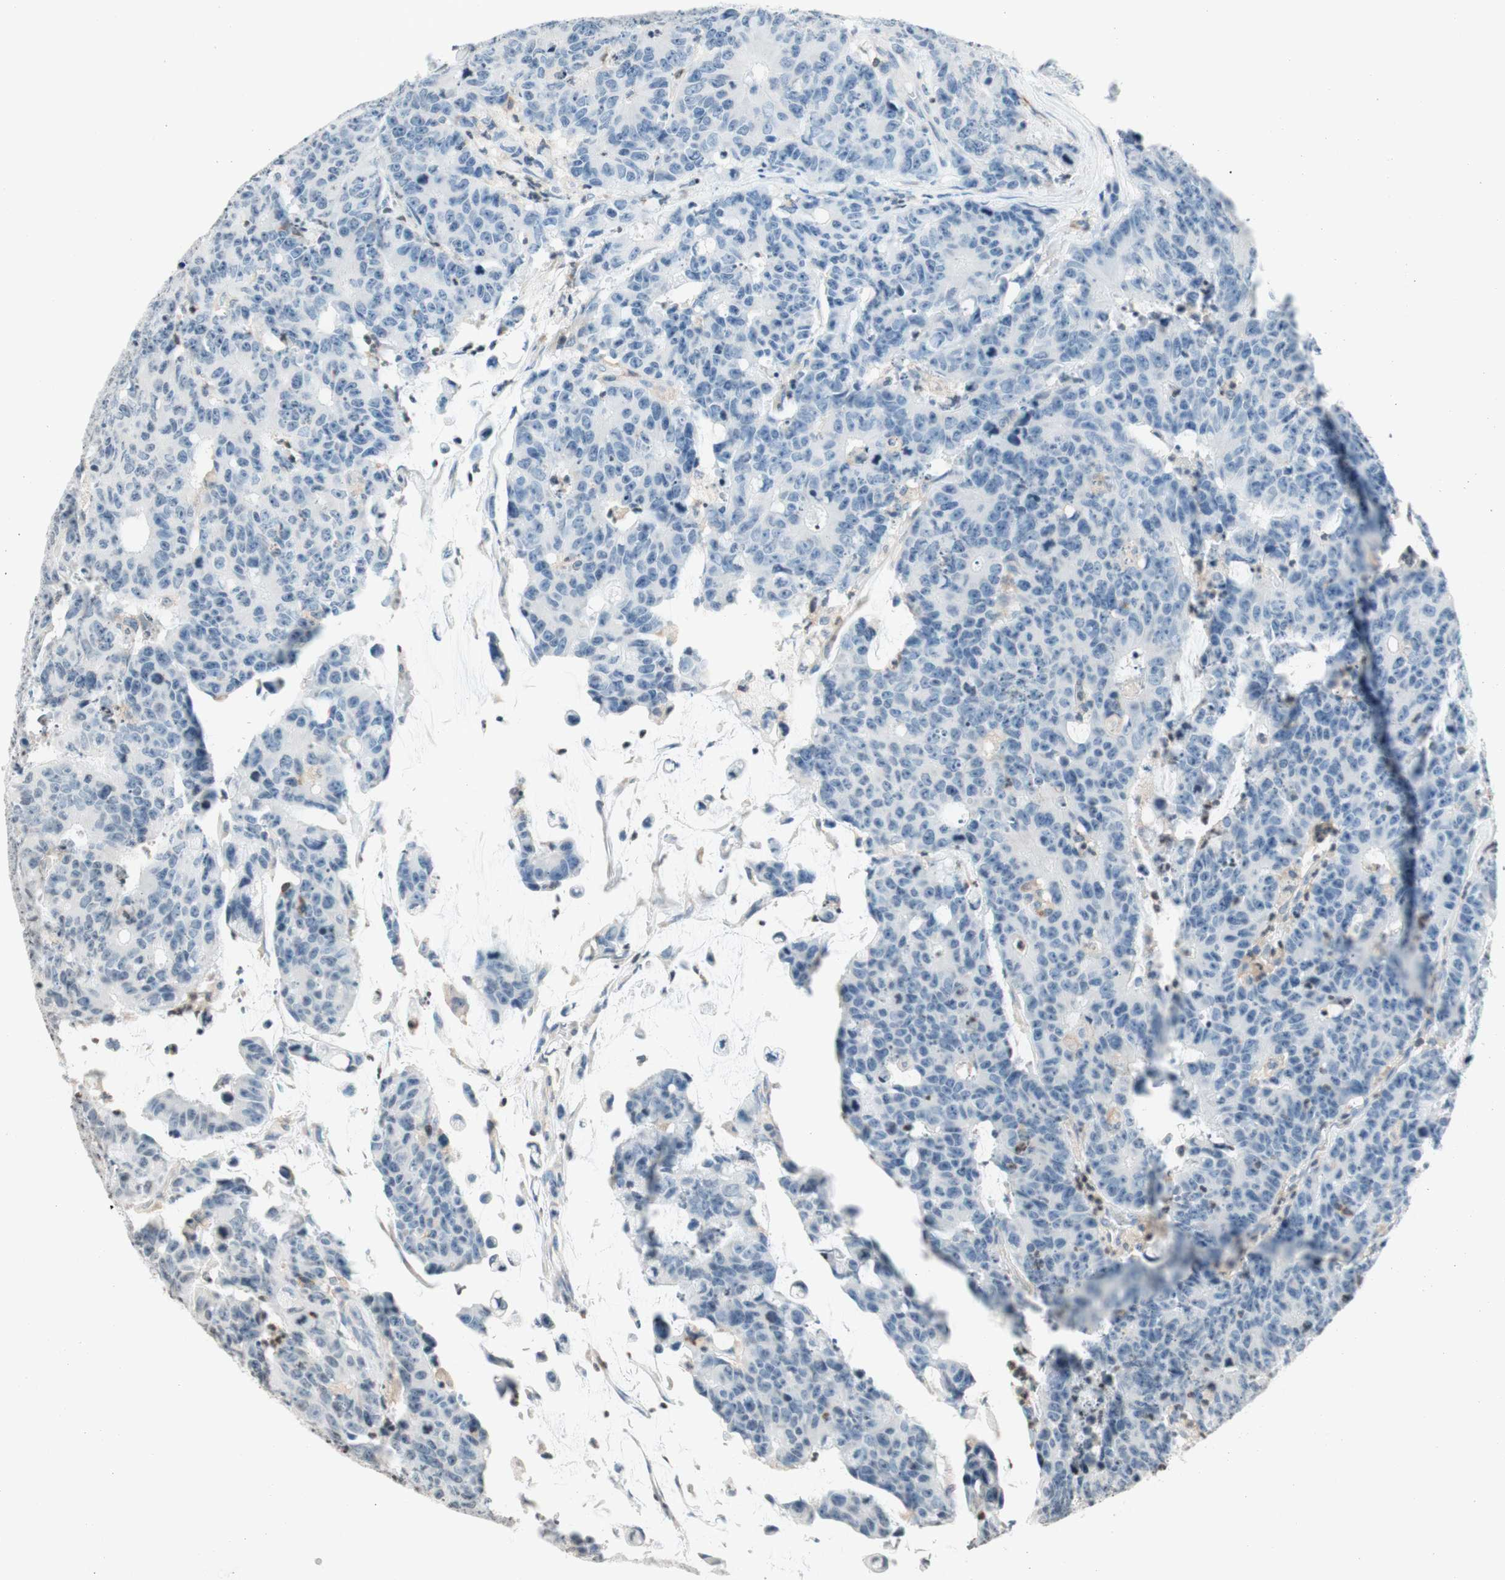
{"staining": {"intensity": "negative", "quantity": "none", "location": "none"}, "tissue": "colorectal cancer", "cell_type": "Tumor cells", "image_type": "cancer", "snomed": [{"axis": "morphology", "description": "Adenocarcinoma, NOS"}, {"axis": "topography", "description": "Colon"}], "caption": "An immunohistochemistry (IHC) image of colorectal adenocarcinoma is shown. There is no staining in tumor cells of colorectal adenocarcinoma. Nuclei are stained in blue.", "gene": "WIPF1", "patient": {"sex": "female", "age": 86}}